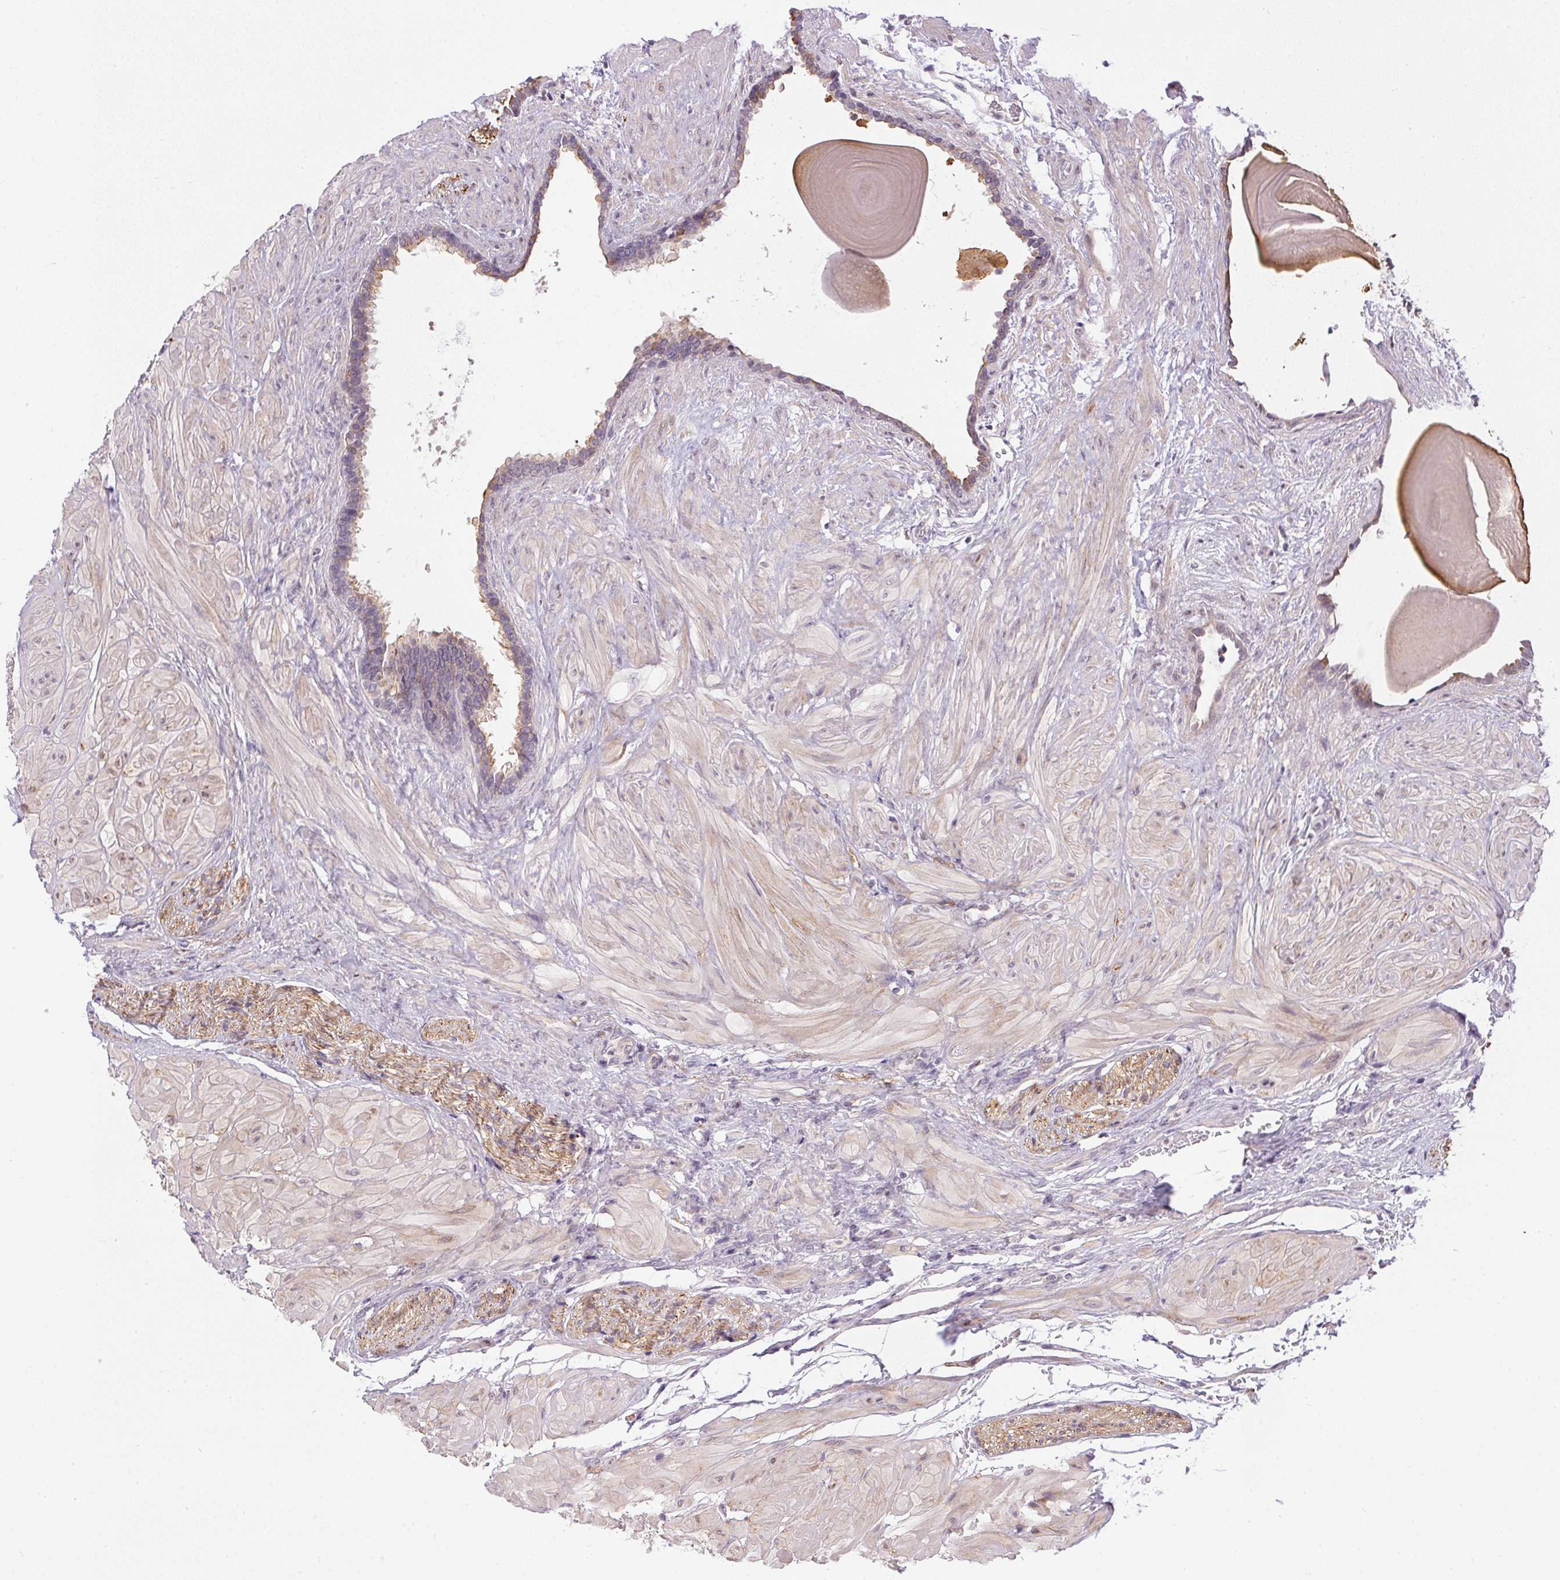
{"staining": {"intensity": "weak", "quantity": "<25%", "location": "cytoplasmic/membranous"}, "tissue": "seminal vesicle", "cell_type": "Glandular cells", "image_type": "normal", "snomed": [{"axis": "morphology", "description": "Normal tissue, NOS"}, {"axis": "topography", "description": "Seminal veicle"}], "caption": "A high-resolution histopathology image shows IHC staining of benign seminal vesicle, which shows no significant positivity in glandular cells. (Brightfield microscopy of DAB immunohistochemistry at high magnification).", "gene": "CFAP92", "patient": {"sex": "male", "age": 57}}